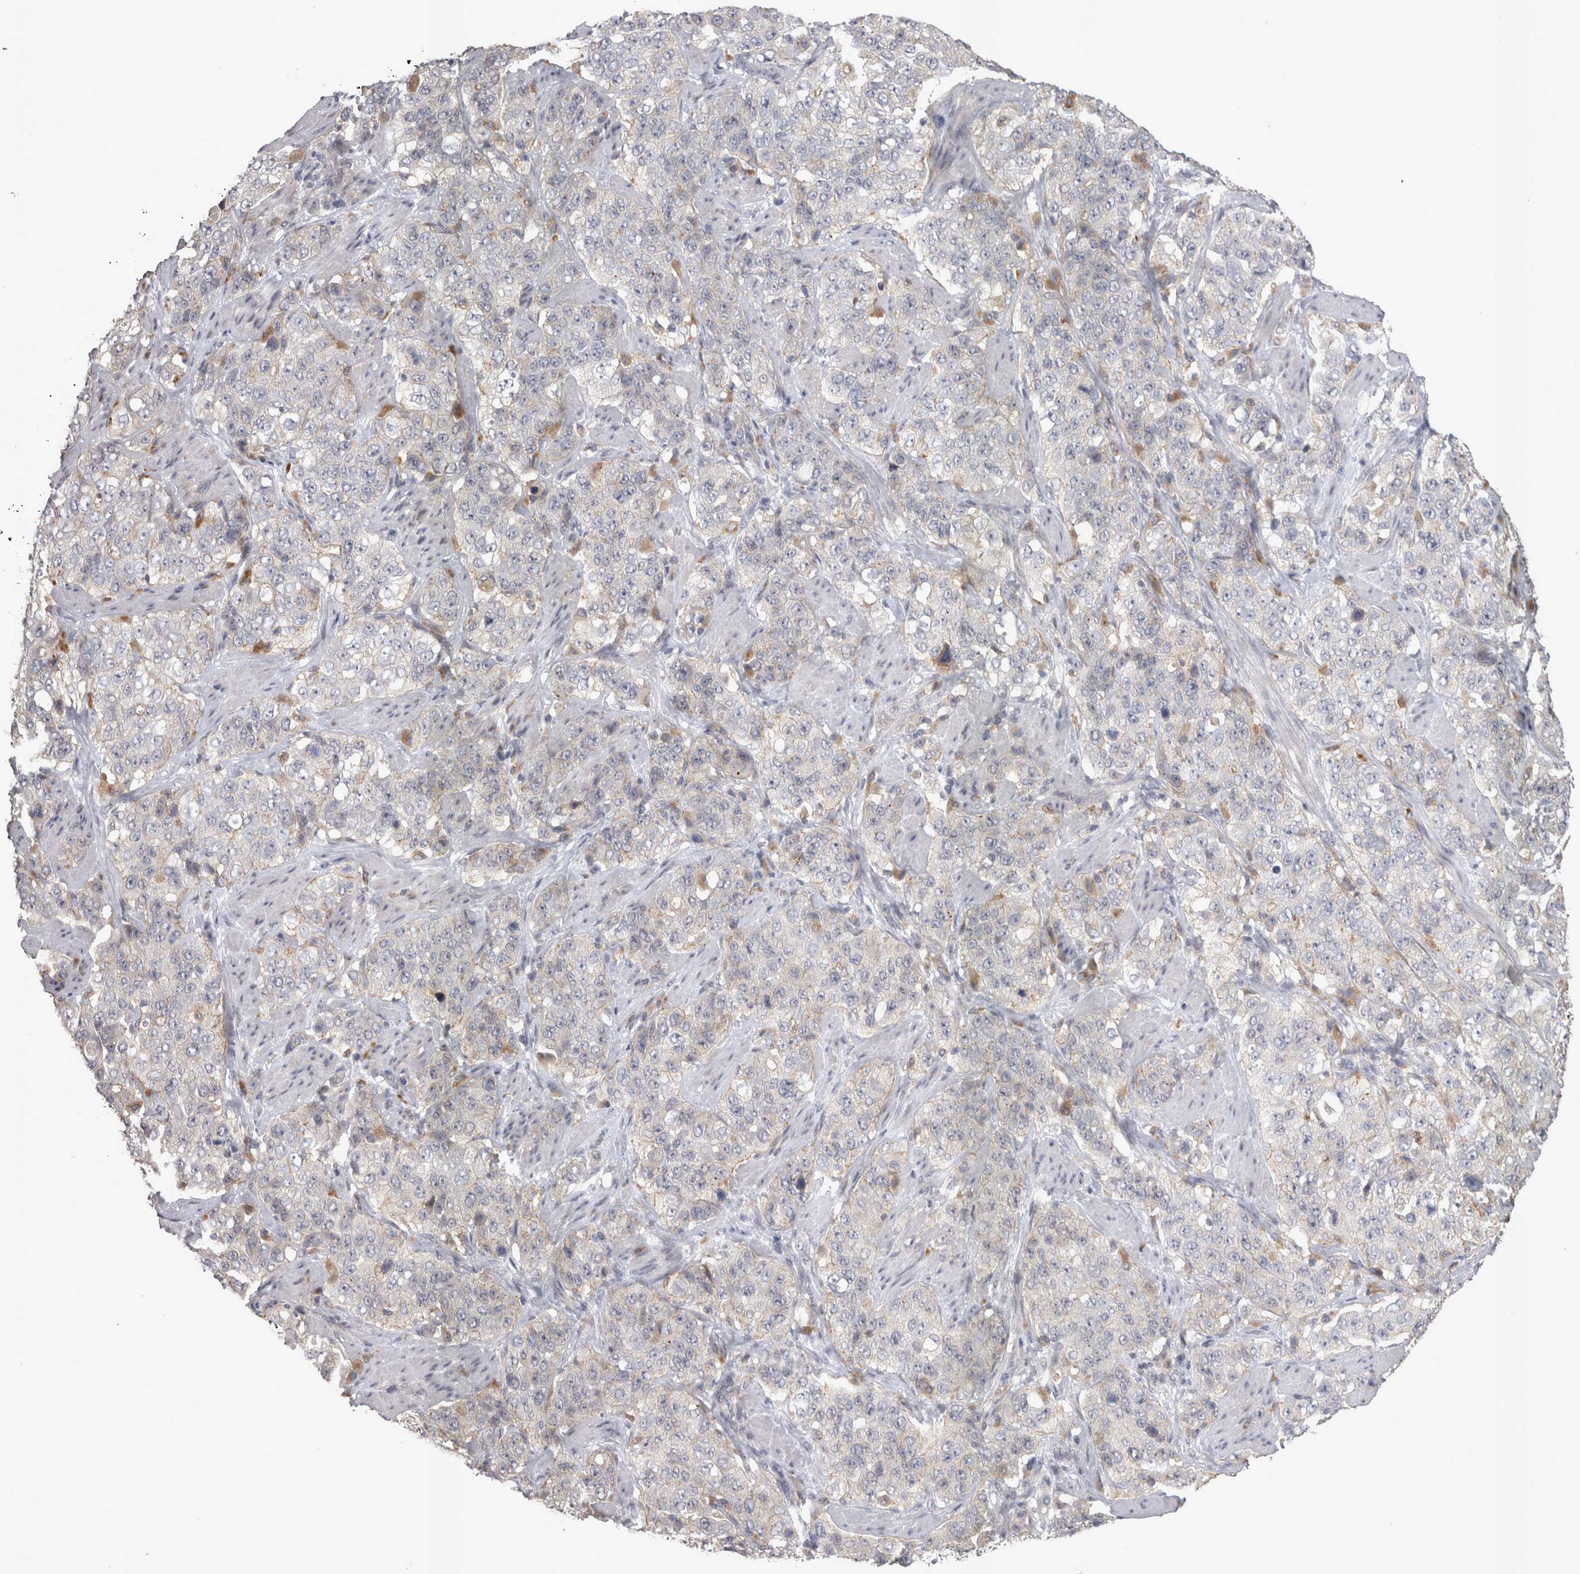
{"staining": {"intensity": "negative", "quantity": "none", "location": "none"}, "tissue": "stomach cancer", "cell_type": "Tumor cells", "image_type": "cancer", "snomed": [{"axis": "morphology", "description": "Adenocarcinoma, NOS"}, {"axis": "topography", "description": "Stomach"}], "caption": "Human stomach adenocarcinoma stained for a protein using IHC shows no staining in tumor cells.", "gene": "CTBS", "patient": {"sex": "male", "age": 48}}